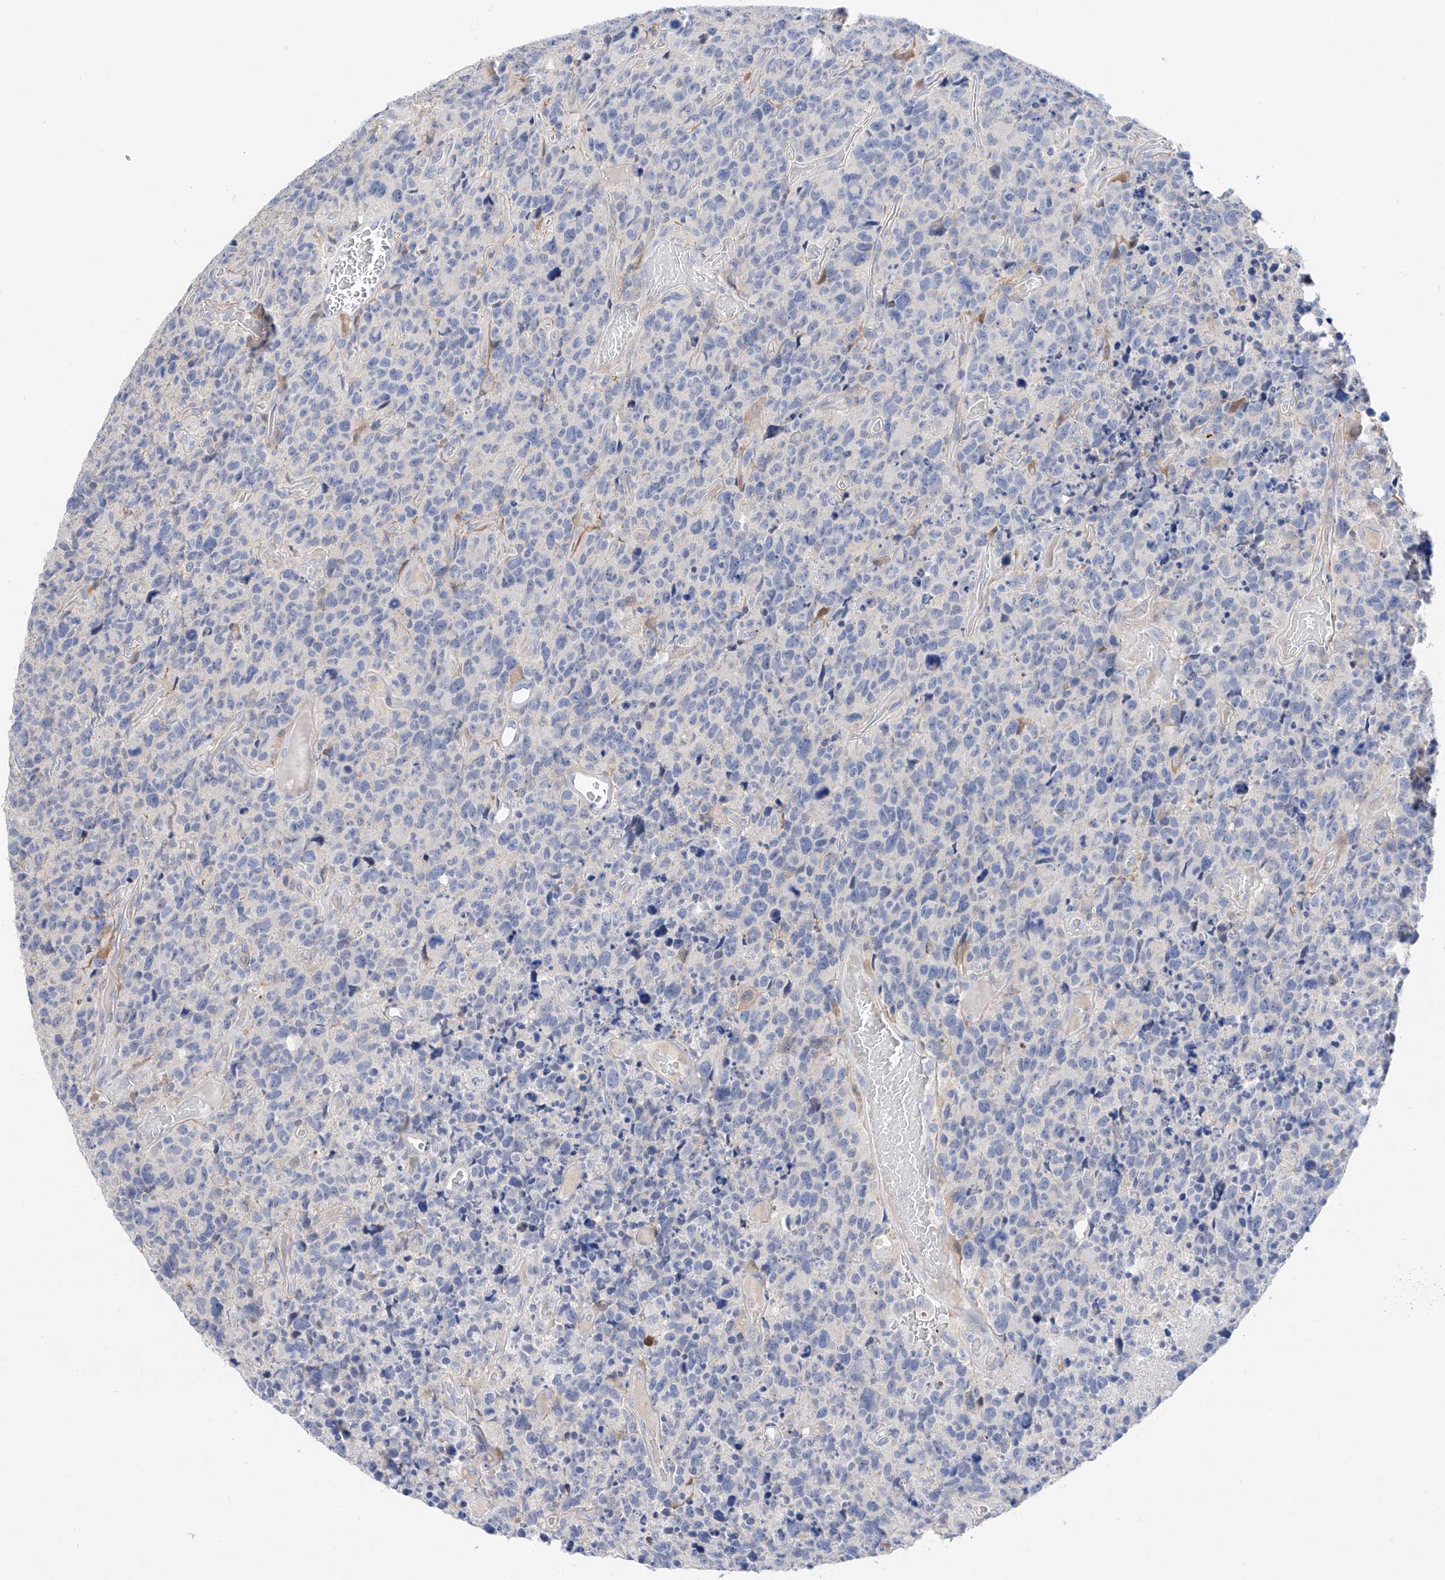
{"staining": {"intensity": "negative", "quantity": "none", "location": "none"}, "tissue": "glioma", "cell_type": "Tumor cells", "image_type": "cancer", "snomed": [{"axis": "morphology", "description": "Glioma, malignant, High grade"}, {"axis": "topography", "description": "Brain"}], "caption": "IHC histopathology image of neoplastic tissue: malignant high-grade glioma stained with DAB (3,3'-diaminobenzidine) reveals no significant protein expression in tumor cells.", "gene": "FUCA2", "patient": {"sex": "male", "age": 69}}